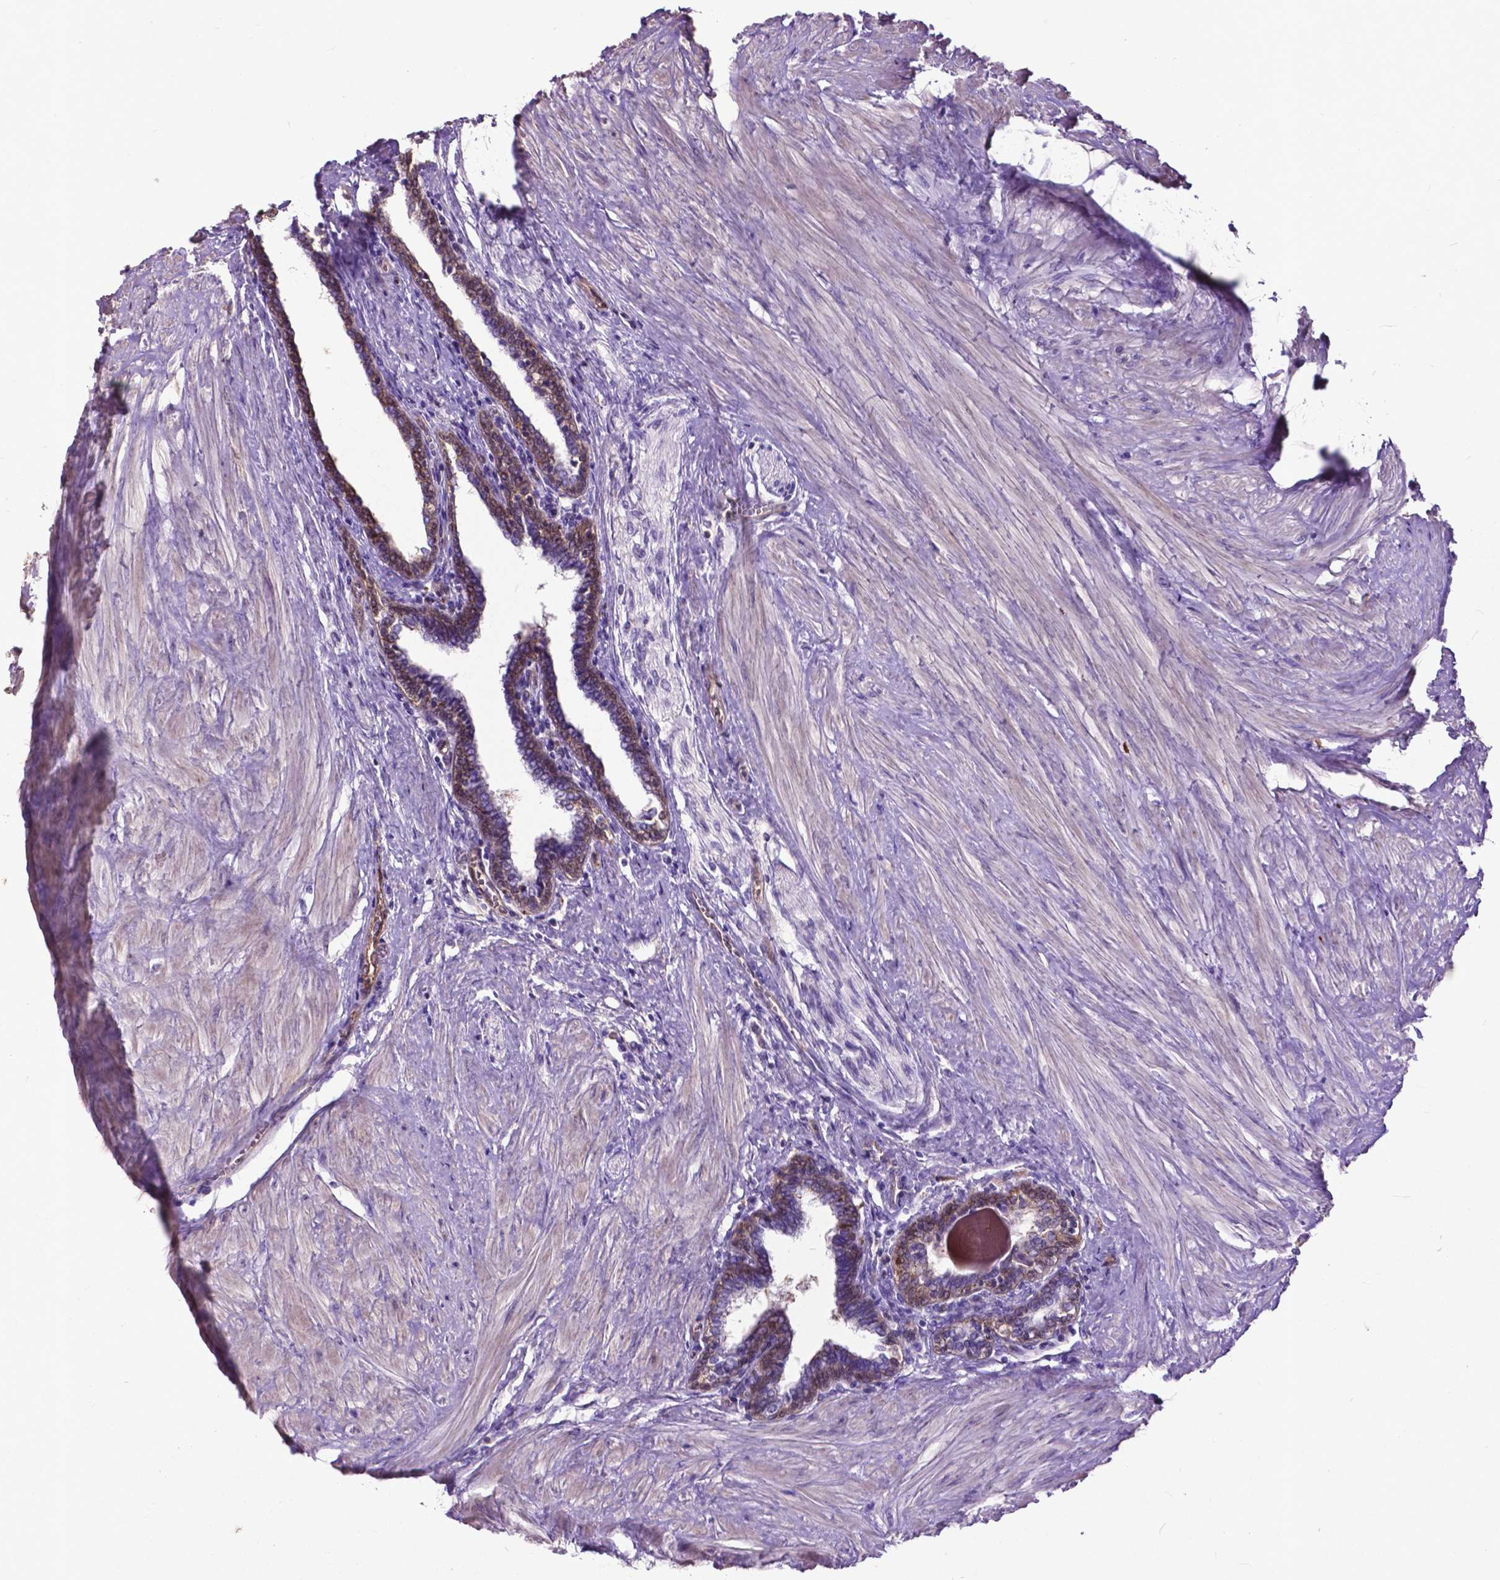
{"staining": {"intensity": "moderate", "quantity": "<25%", "location": "cytoplasmic/membranous"}, "tissue": "prostate", "cell_type": "Glandular cells", "image_type": "normal", "snomed": [{"axis": "morphology", "description": "Normal tissue, NOS"}, {"axis": "topography", "description": "Prostate"}], "caption": "Prostate stained with a brown dye exhibits moderate cytoplasmic/membranous positive staining in approximately <25% of glandular cells.", "gene": "PDLIM1", "patient": {"sex": "male", "age": 55}}